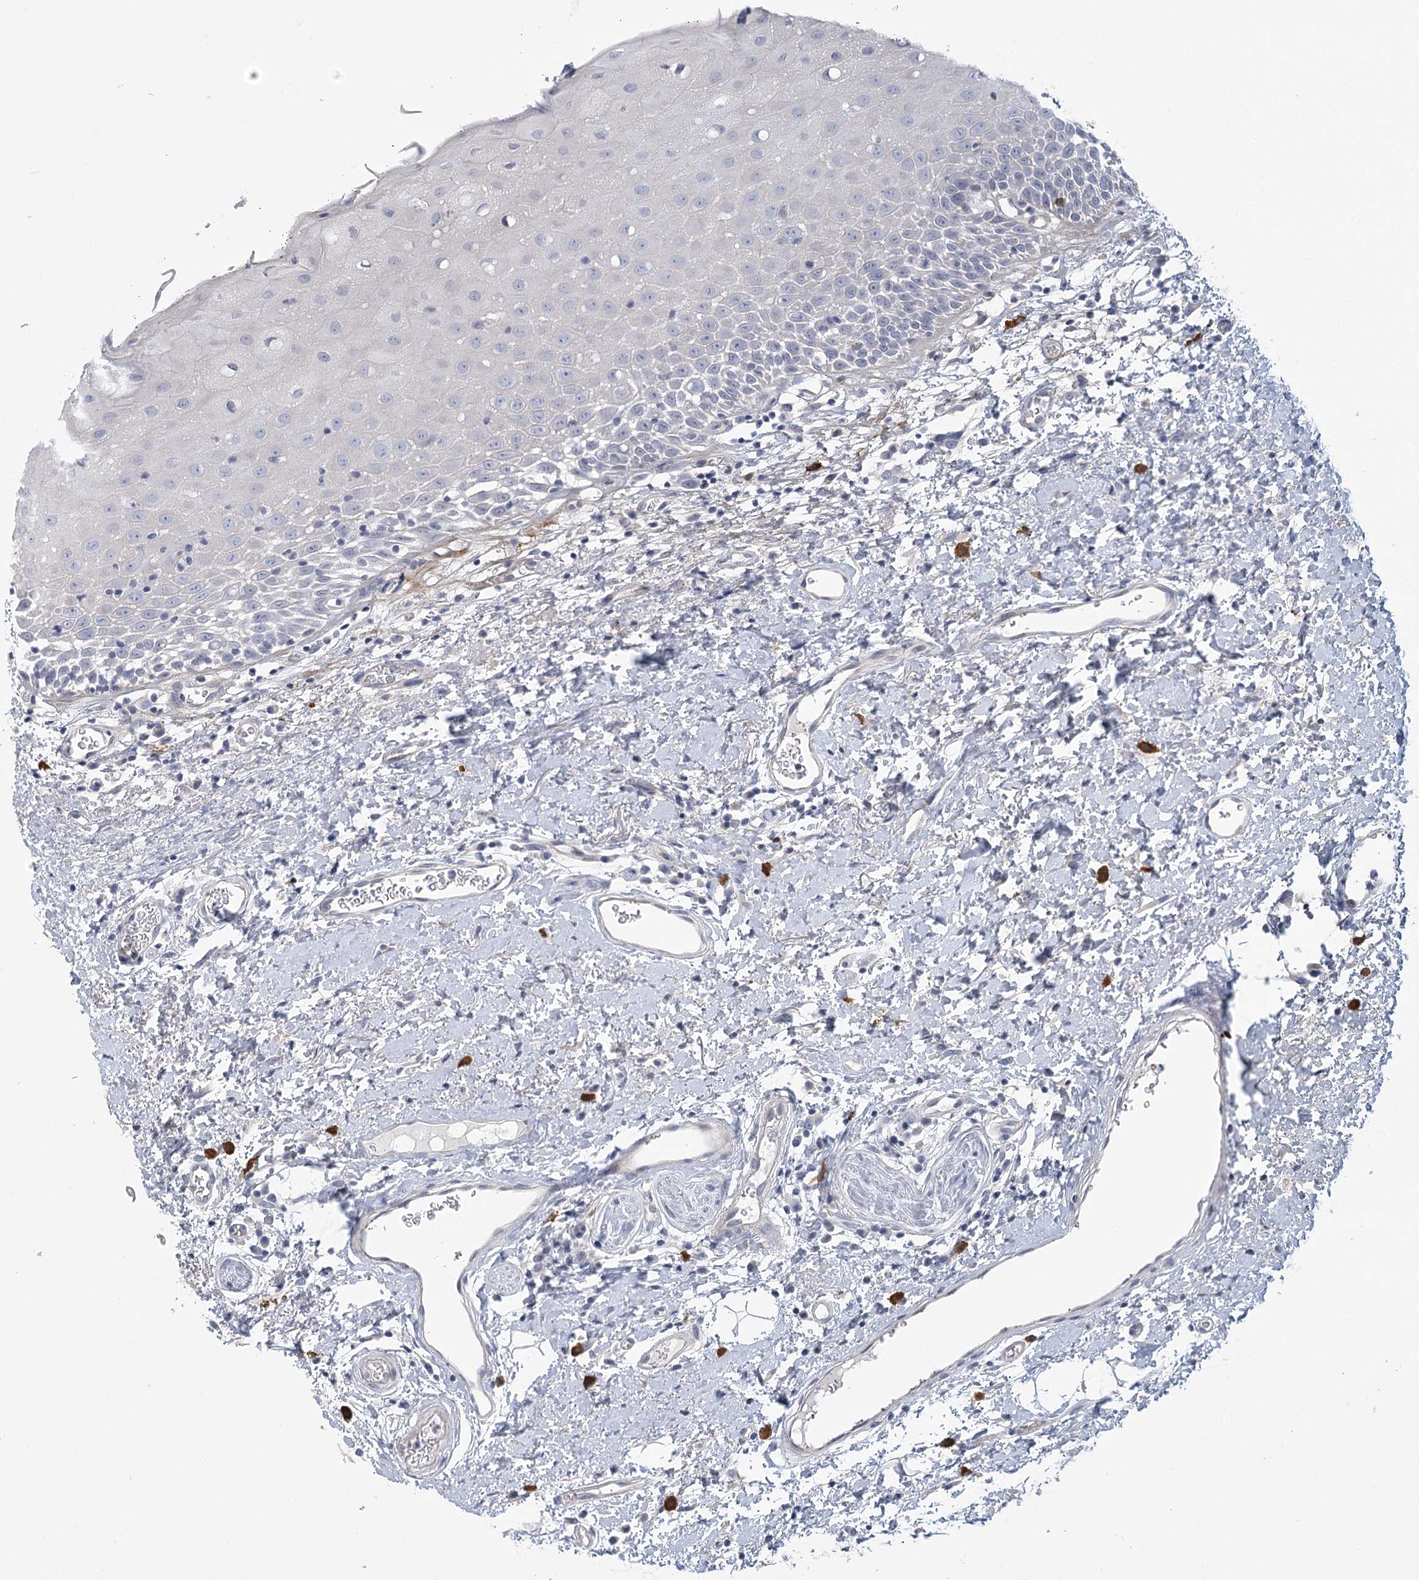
{"staining": {"intensity": "negative", "quantity": "none", "location": "none"}, "tissue": "oral mucosa", "cell_type": "Squamous epithelial cells", "image_type": "normal", "snomed": [{"axis": "morphology", "description": "Normal tissue, NOS"}, {"axis": "topography", "description": "Oral tissue"}], "caption": "Oral mucosa was stained to show a protein in brown. There is no significant staining in squamous epithelial cells. The staining is performed using DAB brown chromogen with nuclei counter-stained in using hematoxylin.", "gene": "FAM76B", "patient": {"sex": "male", "age": 74}}